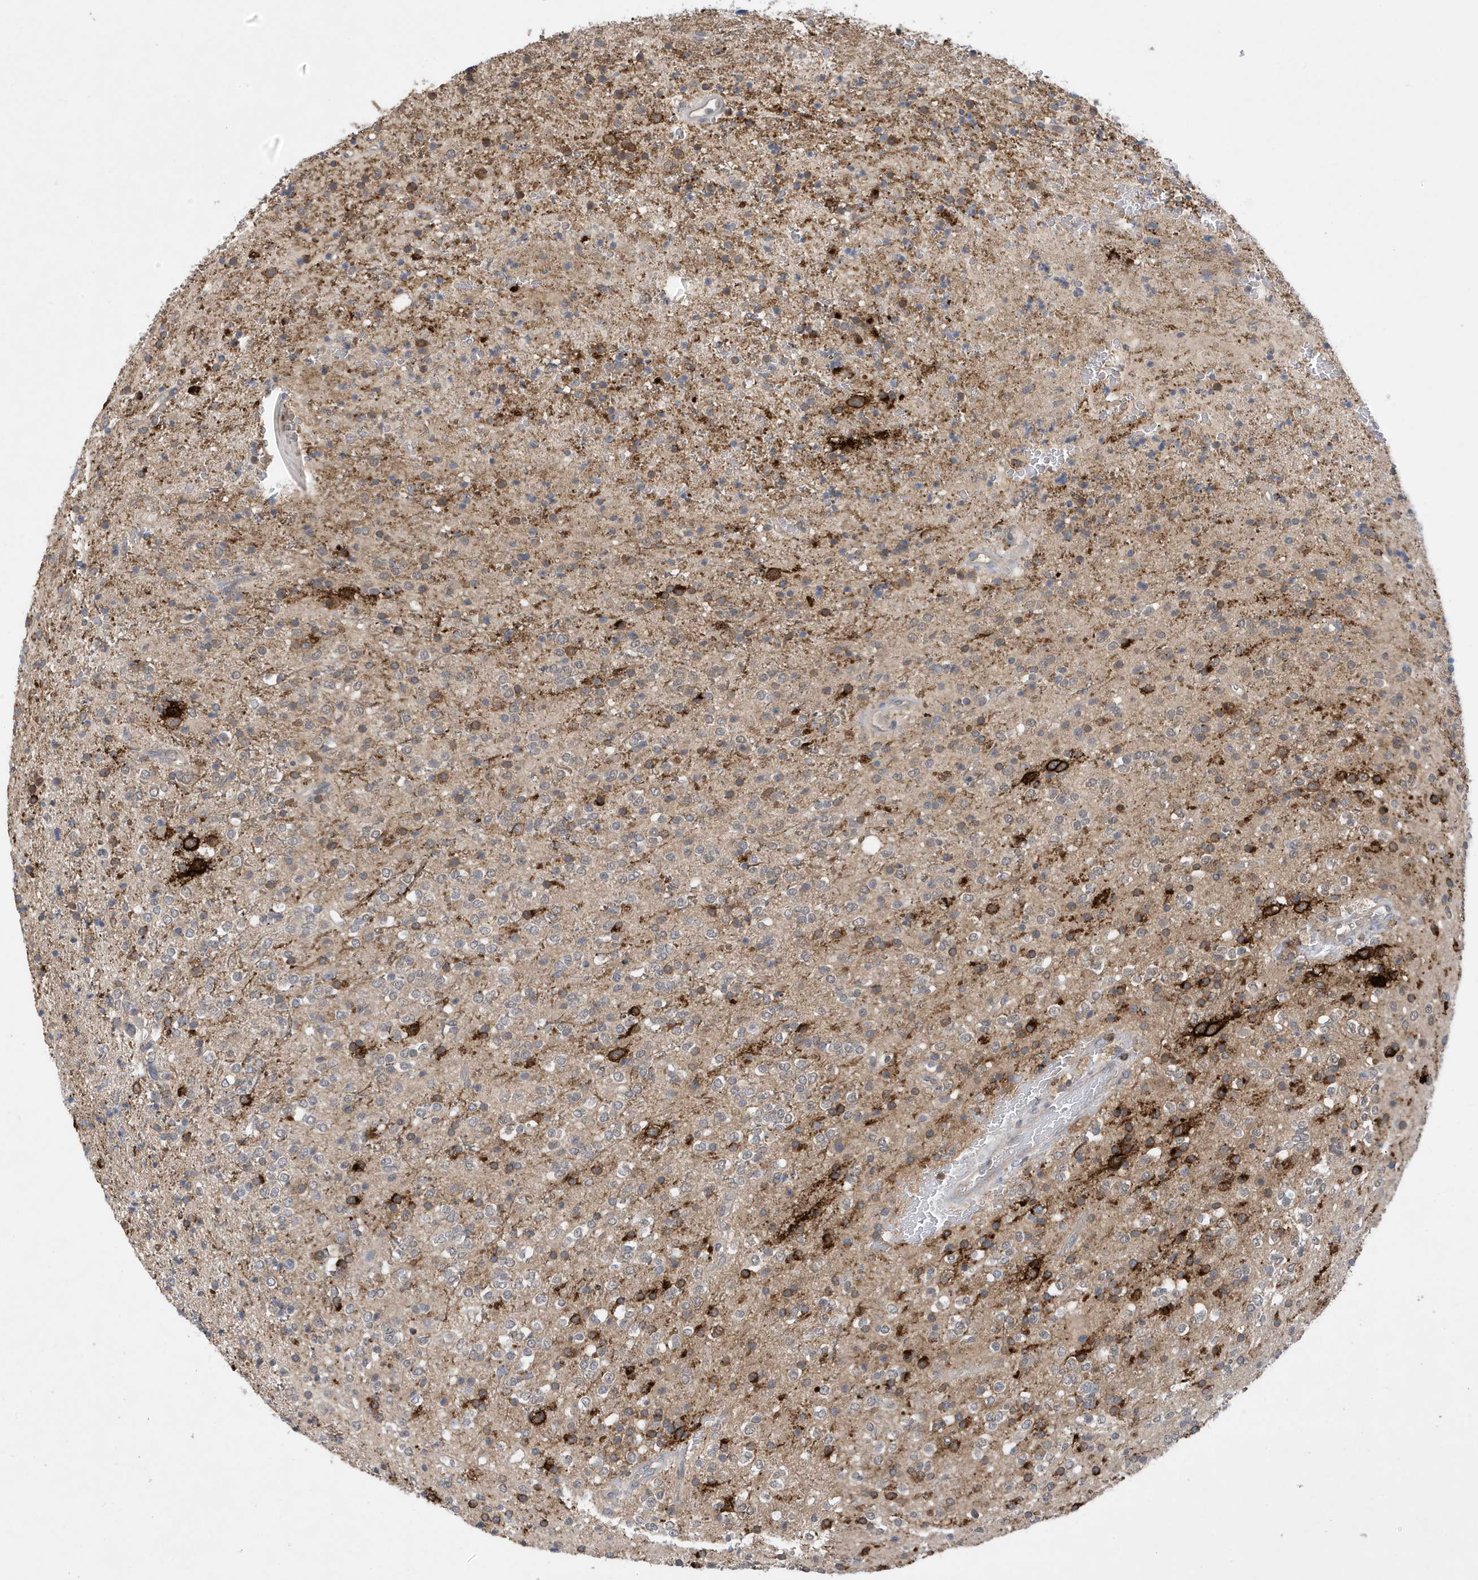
{"staining": {"intensity": "negative", "quantity": "none", "location": "none"}, "tissue": "glioma", "cell_type": "Tumor cells", "image_type": "cancer", "snomed": [{"axis": "morphology", "description": "Glioma, malignant, High grade"}, {"axis": "topography", "description": "Brain"}], "caption": "IHC micrograph of human malignant glioma (high-grade) stained for a protein (brown), which exhibits no expression in tumor cells. Brightfield microscopy of IHC stained with DAB (3,3'-diaminobenzidine) (brown) and hematoxylin (blue), captured at high magnification.", "gene": "NSUN3", "patient": {"sex": "male", "age": 34}}